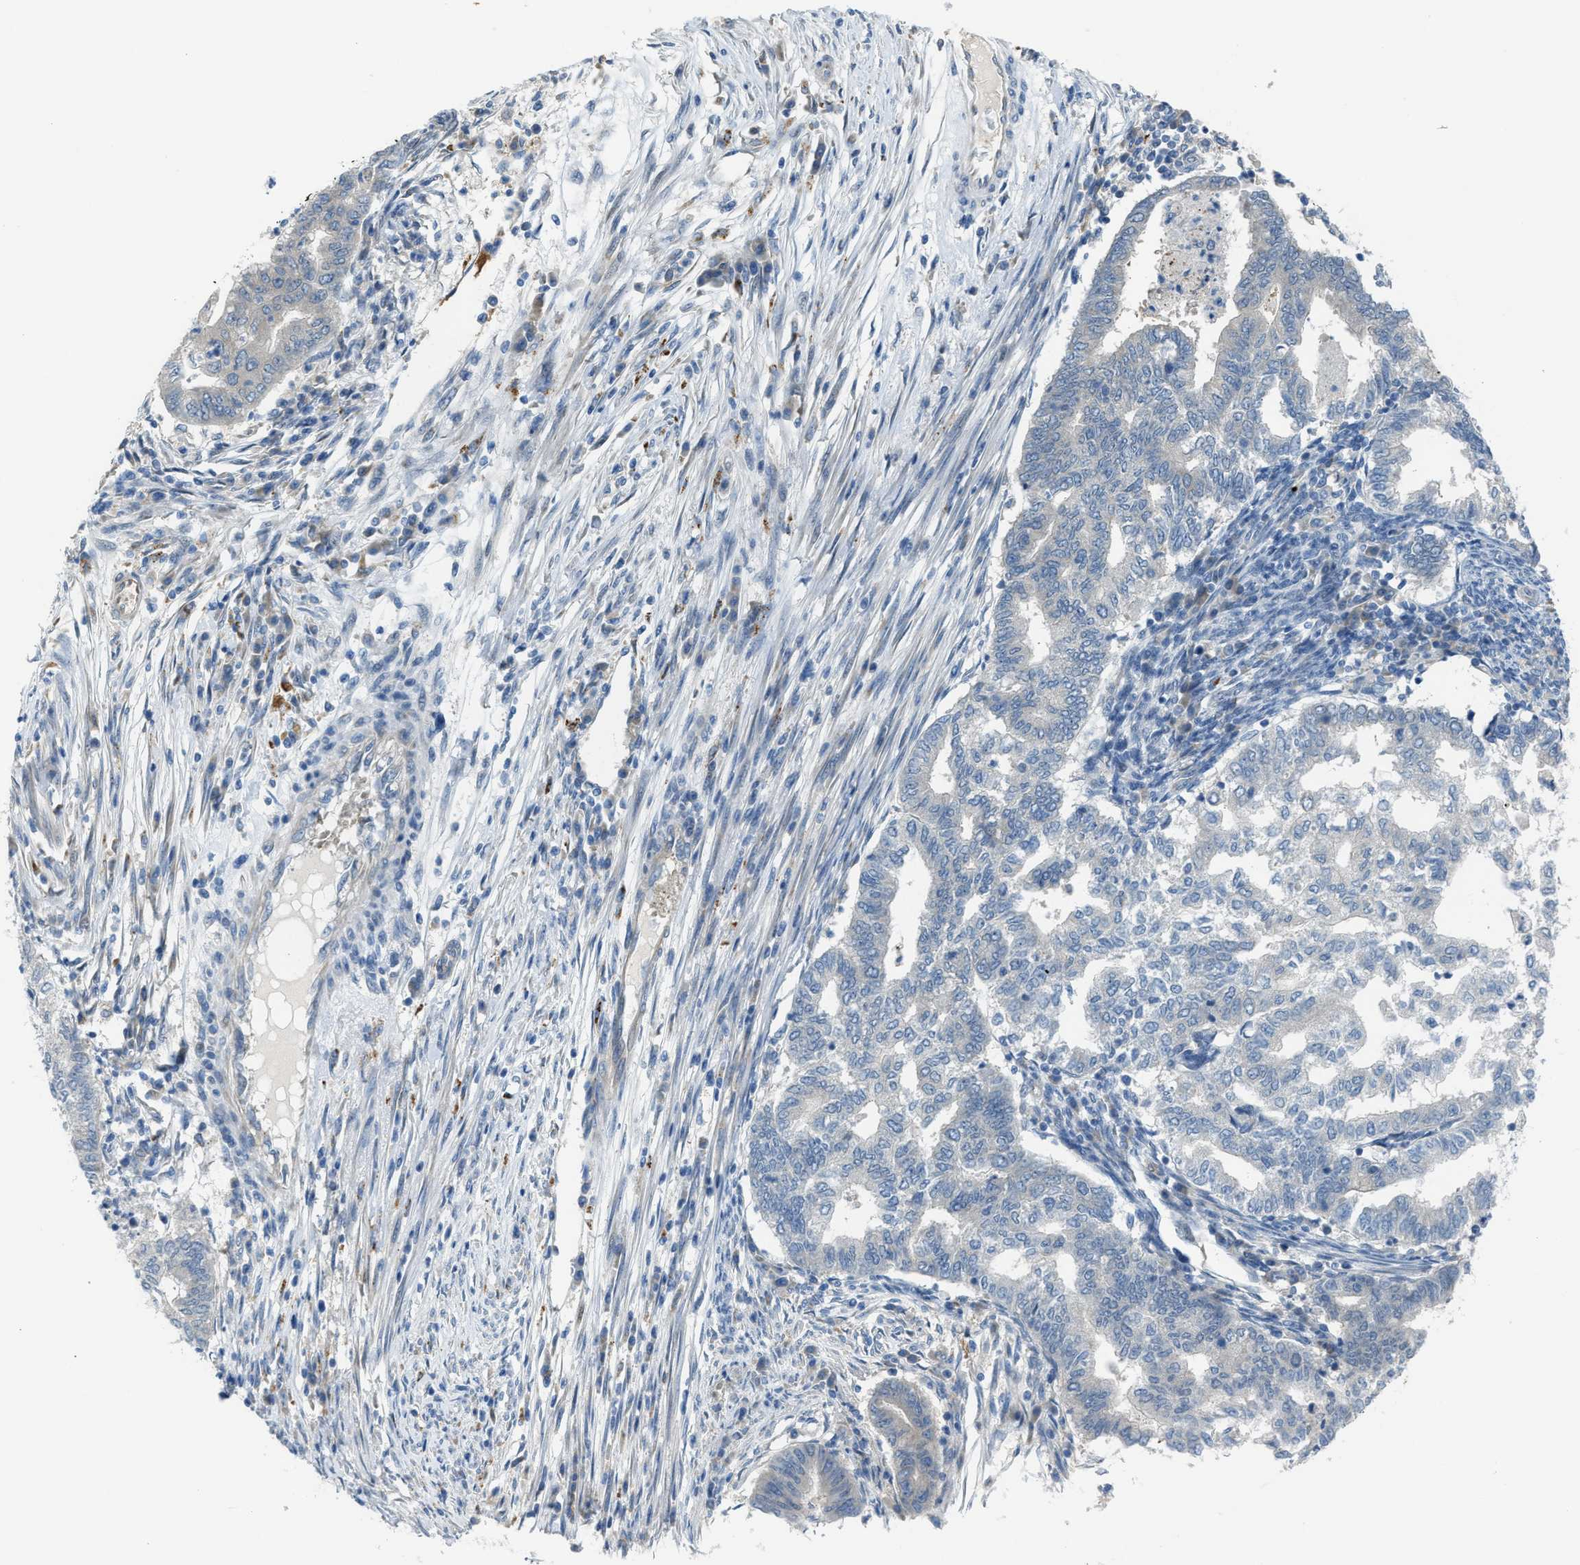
{"staining": {"intensity": "negative", "quantity": "none", "location": "none"}, "tissue": "endometrial cancer", "cell_type": "Tumor cells", "image_type": "cancer", "snomed": [{"axis": "morphology", "description": "Polyp, NOS"}, {"axis": "morphology", "description": "Adenocarcinoma, NOS"}, {"axis": "morphology", "description": "Adenoma, NOS"}, {"axis": "topography", "description": "Endometrium"}], "caption": "This is an immunohistochemistry photomicrograph of endometrial cancer. There is no expression in tumor cells.", "gene": "KLHDC10", "patient": {"sex": "female", "age": 79}}